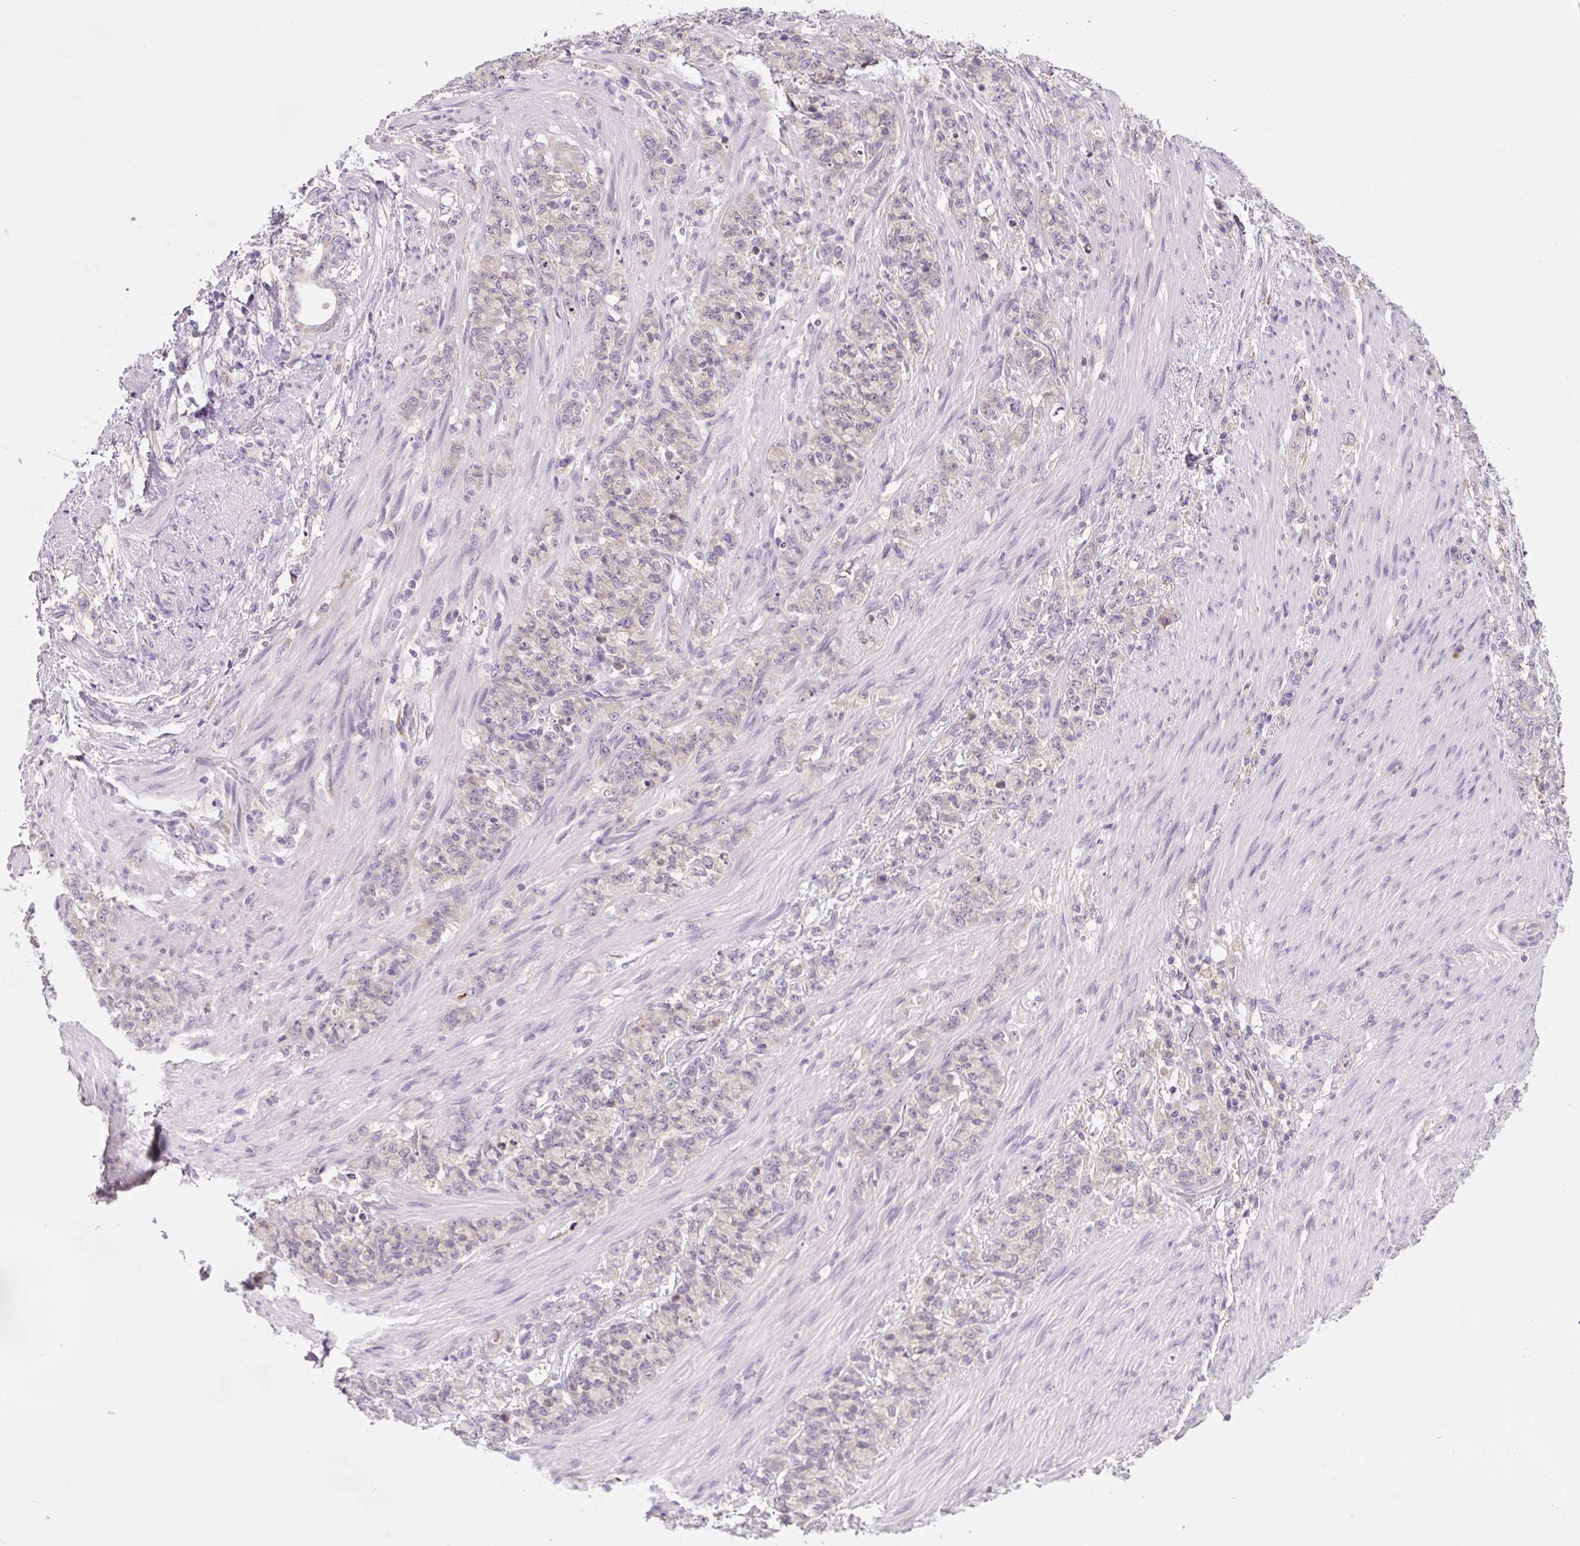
{"staining": {"intensity": "negative", "quantity": "none", "location": "none"}, "tissue": "stomach cancer", "cell_type": "Tumor cells", "image_type": "cancer", "snomed": [{"axis": "morphology", "description": "Adenocarcinoma, NOS"}, {"axis": "topography", "description": "Stomach"}], "caption": "Human stomach cancer stained for a protein using IHC exhibits no expression in tumor cells.", "gene": "FZD5", "patient": {"sex": "female", "age": 79}}